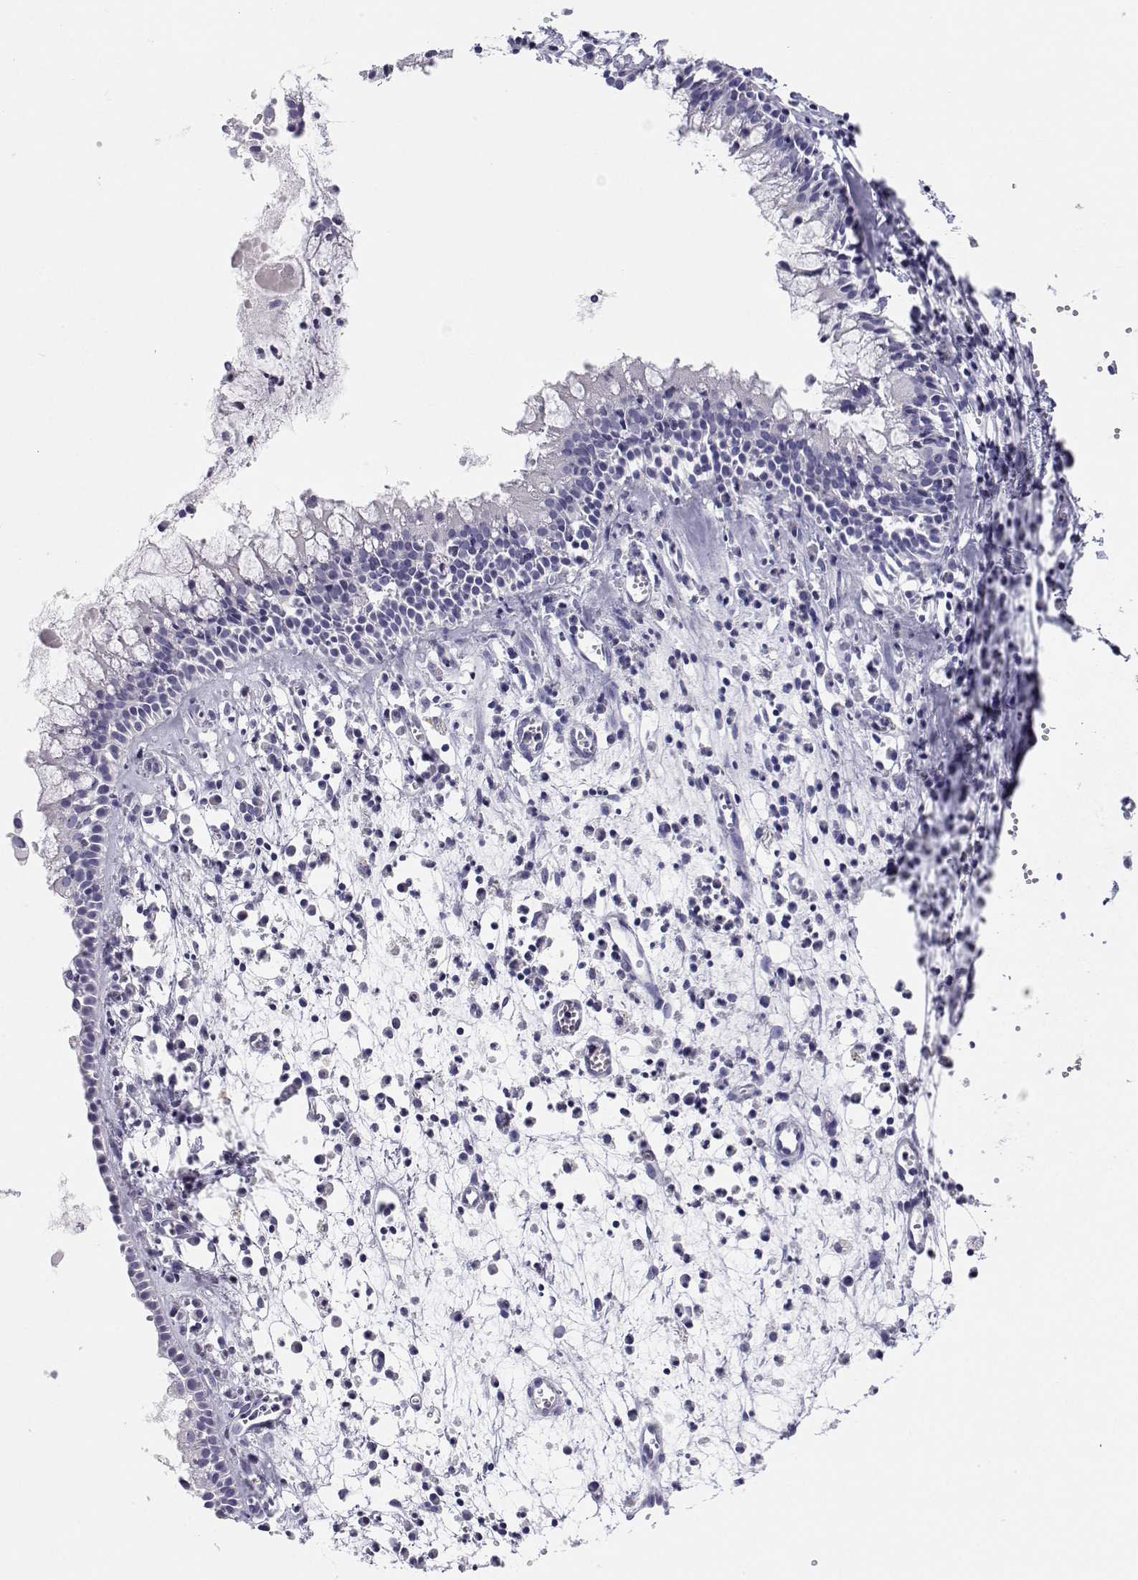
{"staining": {"intensity": "negative", "quantity": "none", "location": "none"}, "tissue": "nasopharynx", "cell_type": "Respiratory epithelial cells", "image_type": "normal", "snomed": [{"axis": "morphology", "description": "Normal tissue, NOS"}, {"axis": "topography", "description": "Nasopharynx"}], "caption": "Nasopharynx stained for a protein using IHC shows no positivity respiratory epithelial cells.", "gene": "BHMT", "patient": {"sex": "female", "age": 52}}